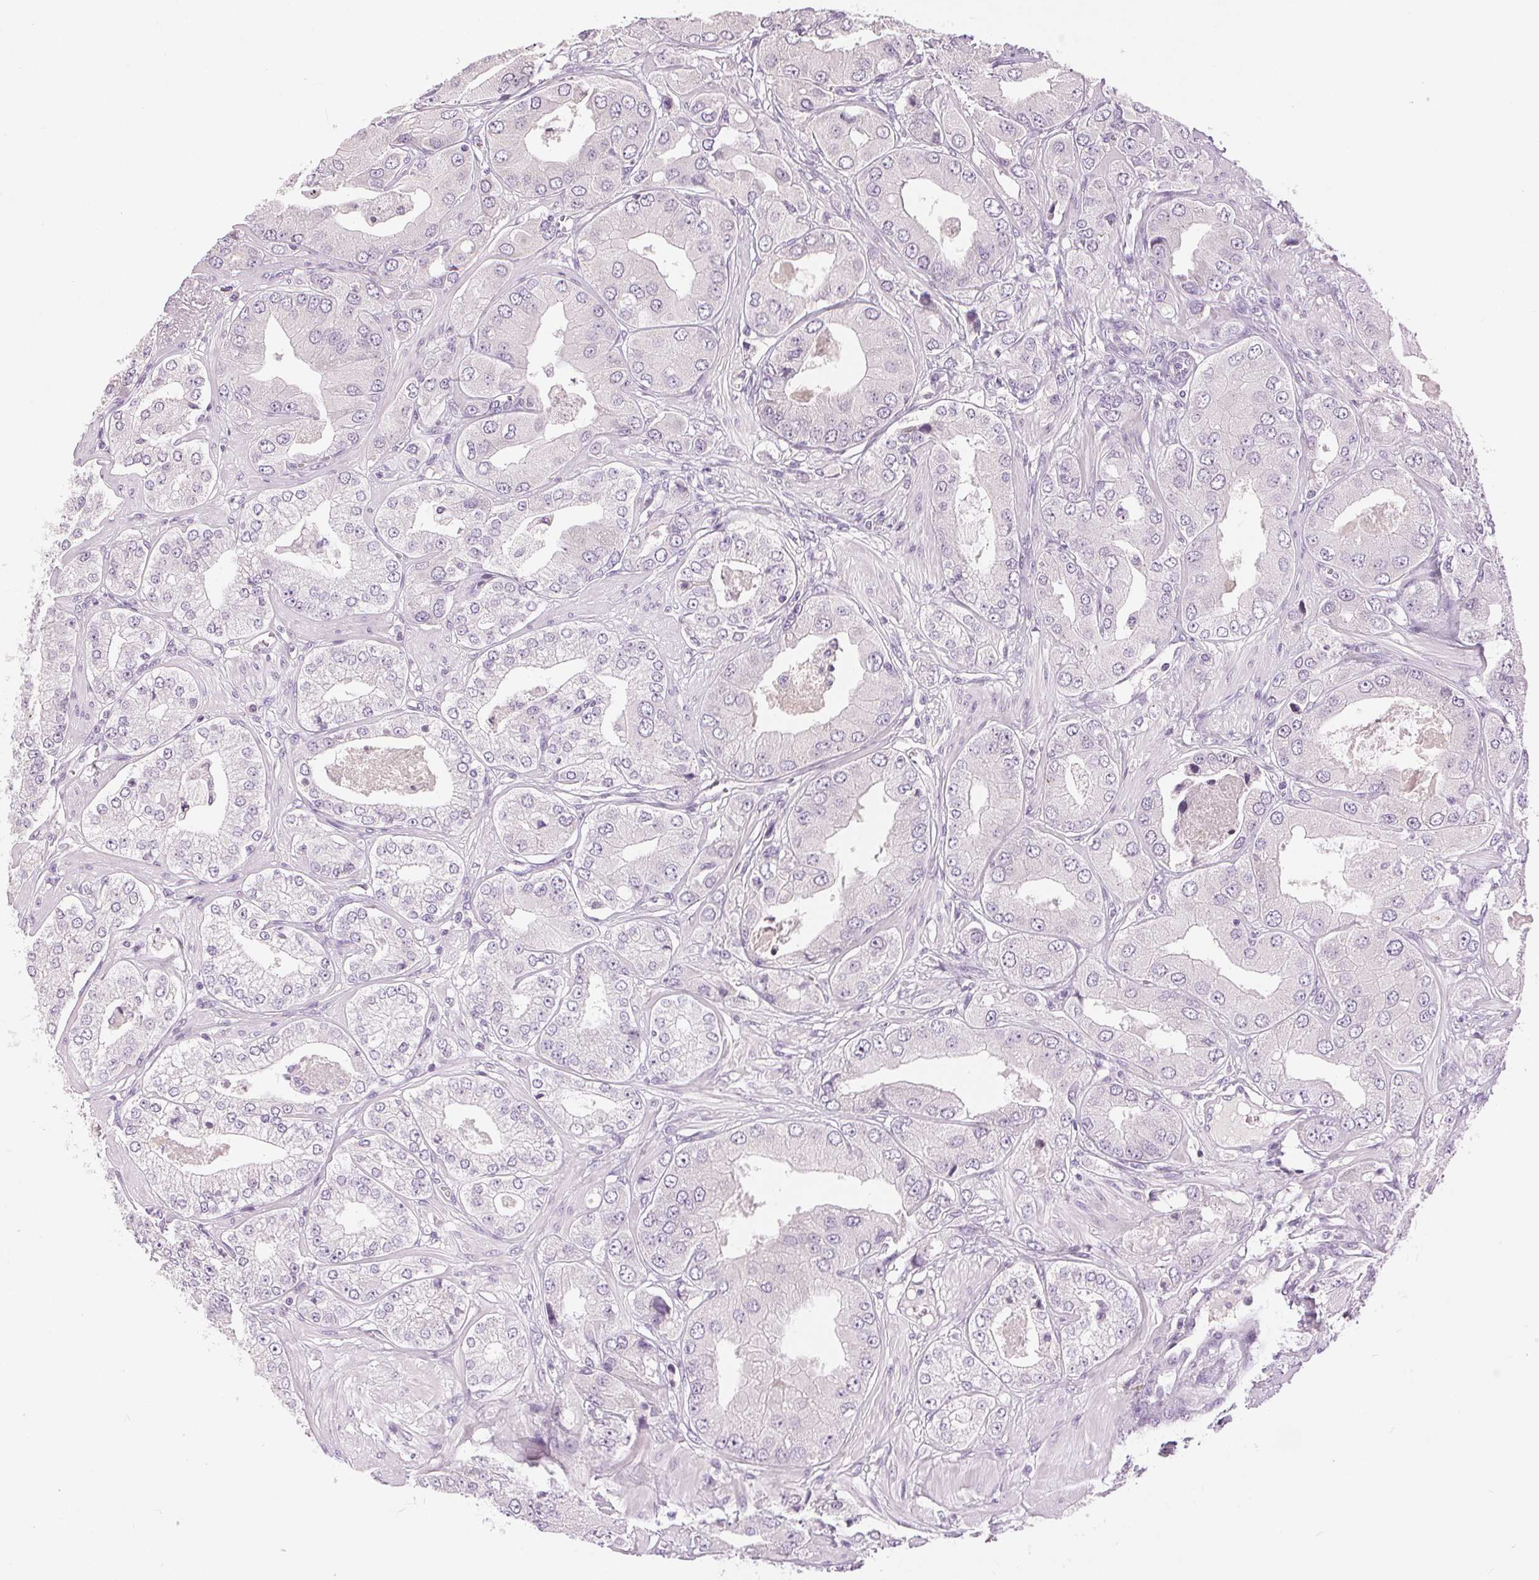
{"staining": {"intensity": "negative", "quantity": "none", "location": "none"}, "tissue": "prostate cancer", "cell_type": "Tumor cells", "image_type": "cancer", "snomed": [{"axis": "morphology", "description": "Adenocarcinoma, Low grade"}, {"axis": "topography", "description": "Prostate"}], "caption": "This micrograph is of prostate cancer stained with immunohistochemistry to label a protein in brown with the nuclei are counter-stained blue. There is no staining in tumor cells.", "gene": "DSG3", "patient": {"sex": "male", "age": 60}}